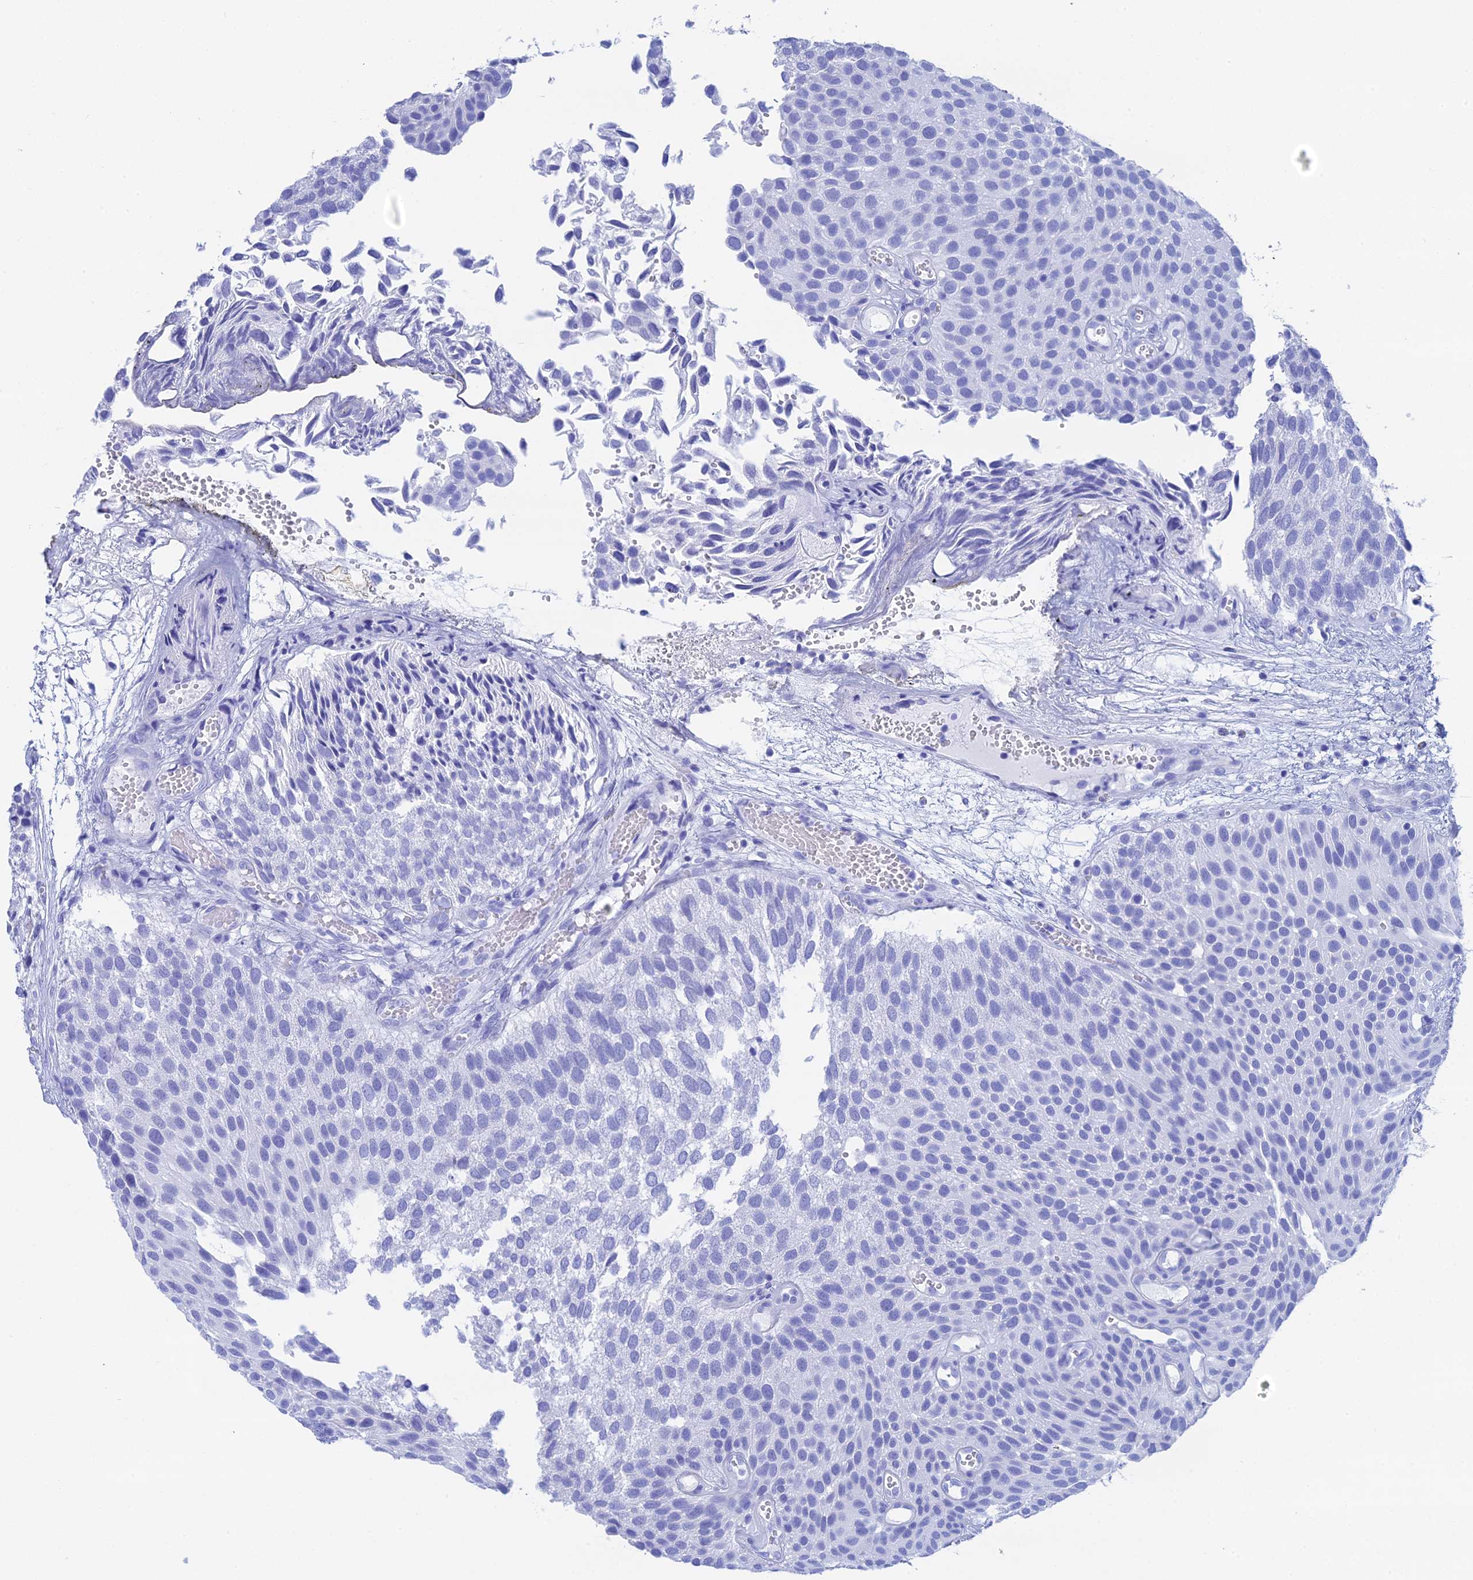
{"staining": {"intensity": "negative", "quantity": "none", "location": "none"}, "tissue": "urothelial cancer", "cell_type": "Tumor cells", "image_type": "cancer", "snomed": [{"axis": "morphology", "description": "Urothelial carcinoma, Low grade"}, {"axis": "topography", "description": "Urinary bladder"}], "caption": "Micrograph shows no protein expression in tumor cells of urothelial cancer tissue.", "gene": "TEX101", "patient": {"sex": "male", "age": 89}}